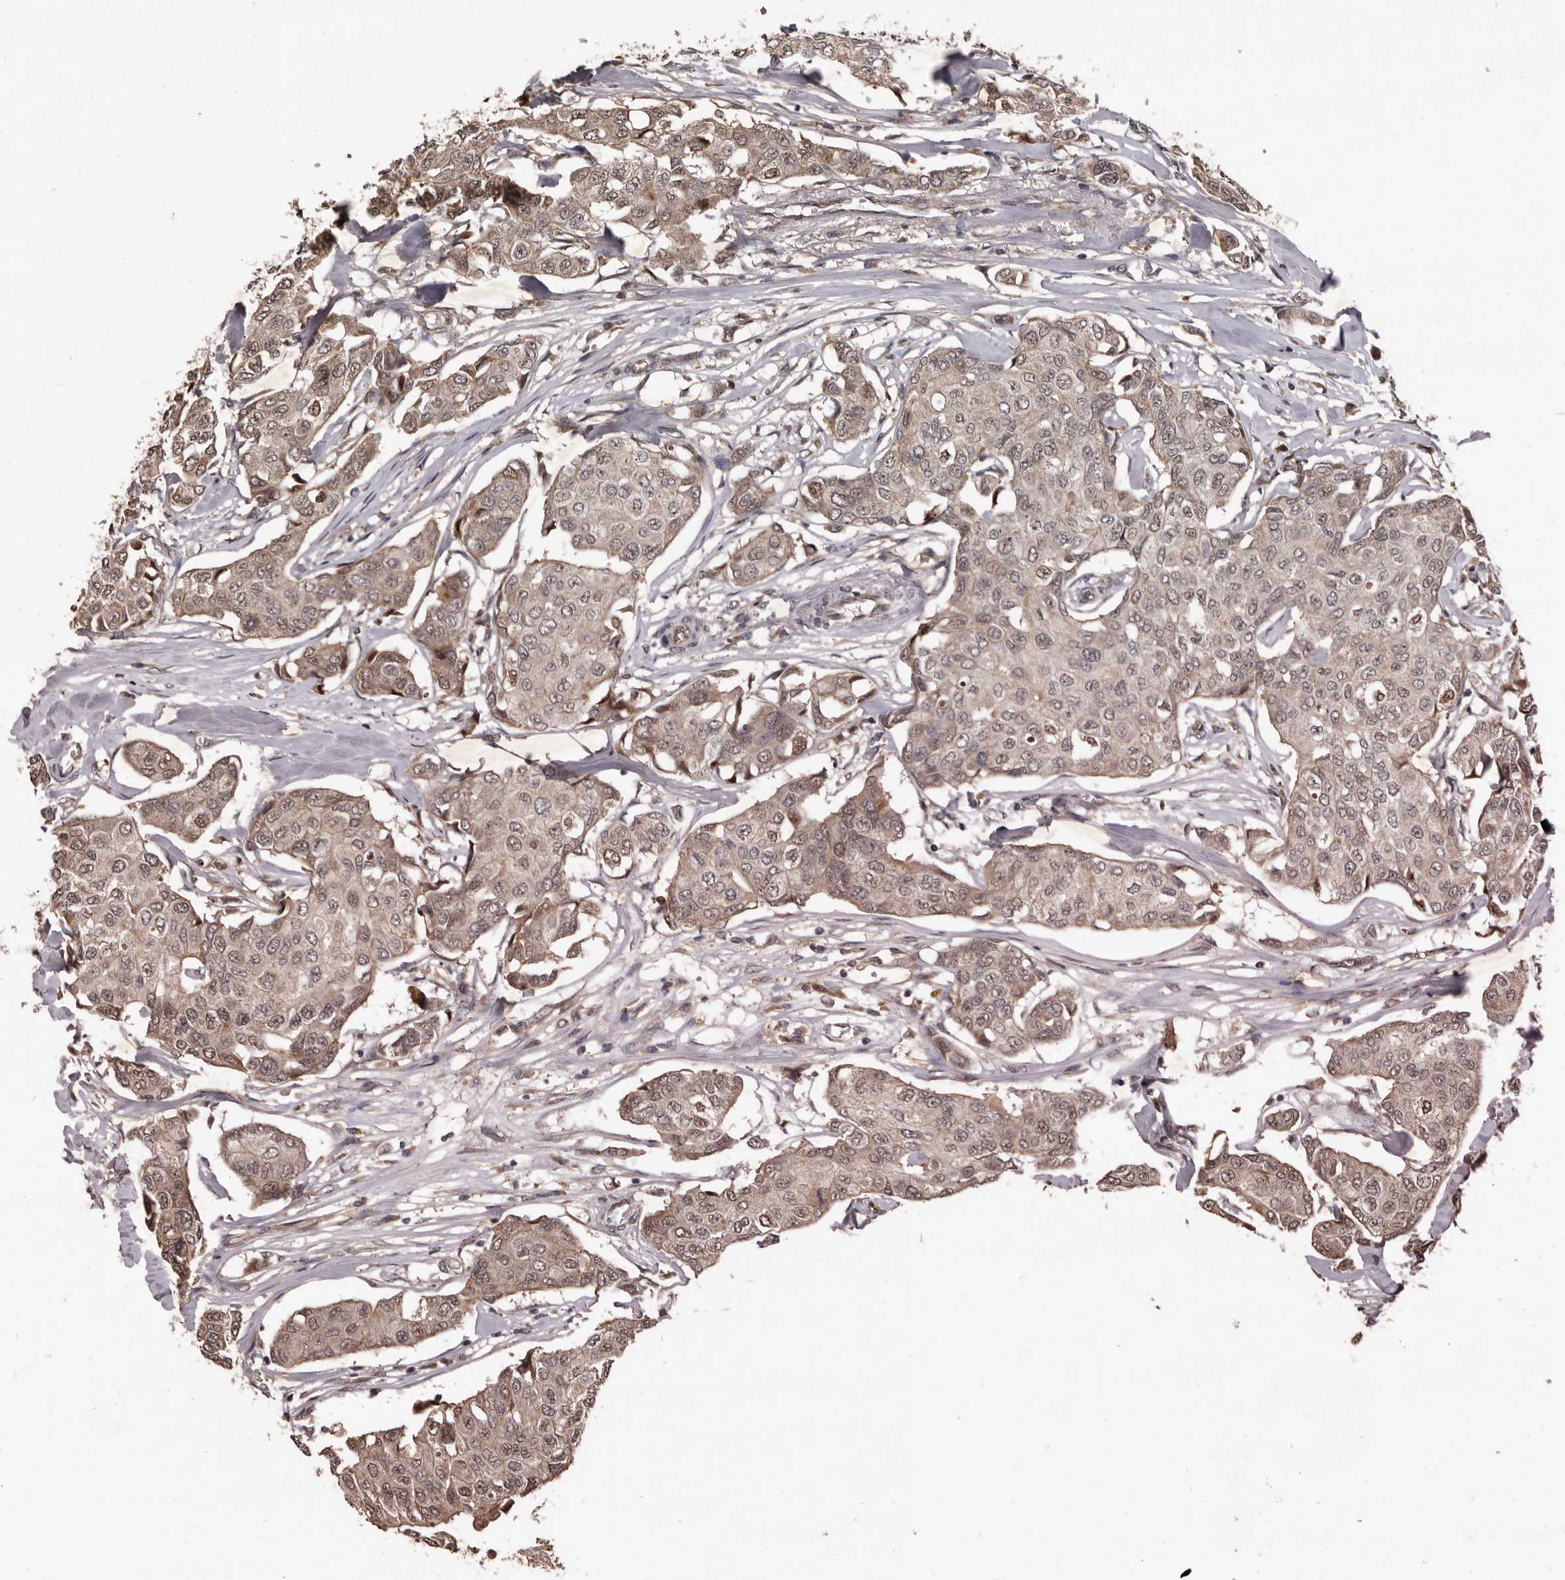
{"staining": {"intensity": "weak", "quantity": ">75%", "location": "cytoplasmic/membranous,nuclear"}, "tissue": "breast cancer", "cell_type": "Tumor cells", "image_type": "cancer", "snomed": [{"axis": "morphology", "description": "Duct carcinoma"}, {"axis": "topography", "description": "Breast"}], "caption": "Protein expression analysis of breast cancer (invasive ductal carcinoma) reveals weak cytoplasmic/membranous and nuclear staining in approximately >75% of tumor cells. The protein of interest is stained brown, and the nuclei are stained in blue (DAB (3,3'-diaminobenzidine) IHC with brightfield microscopy, high magnification).", "gene": "AHR", "patient": {"sex": "female", "age": 80}}